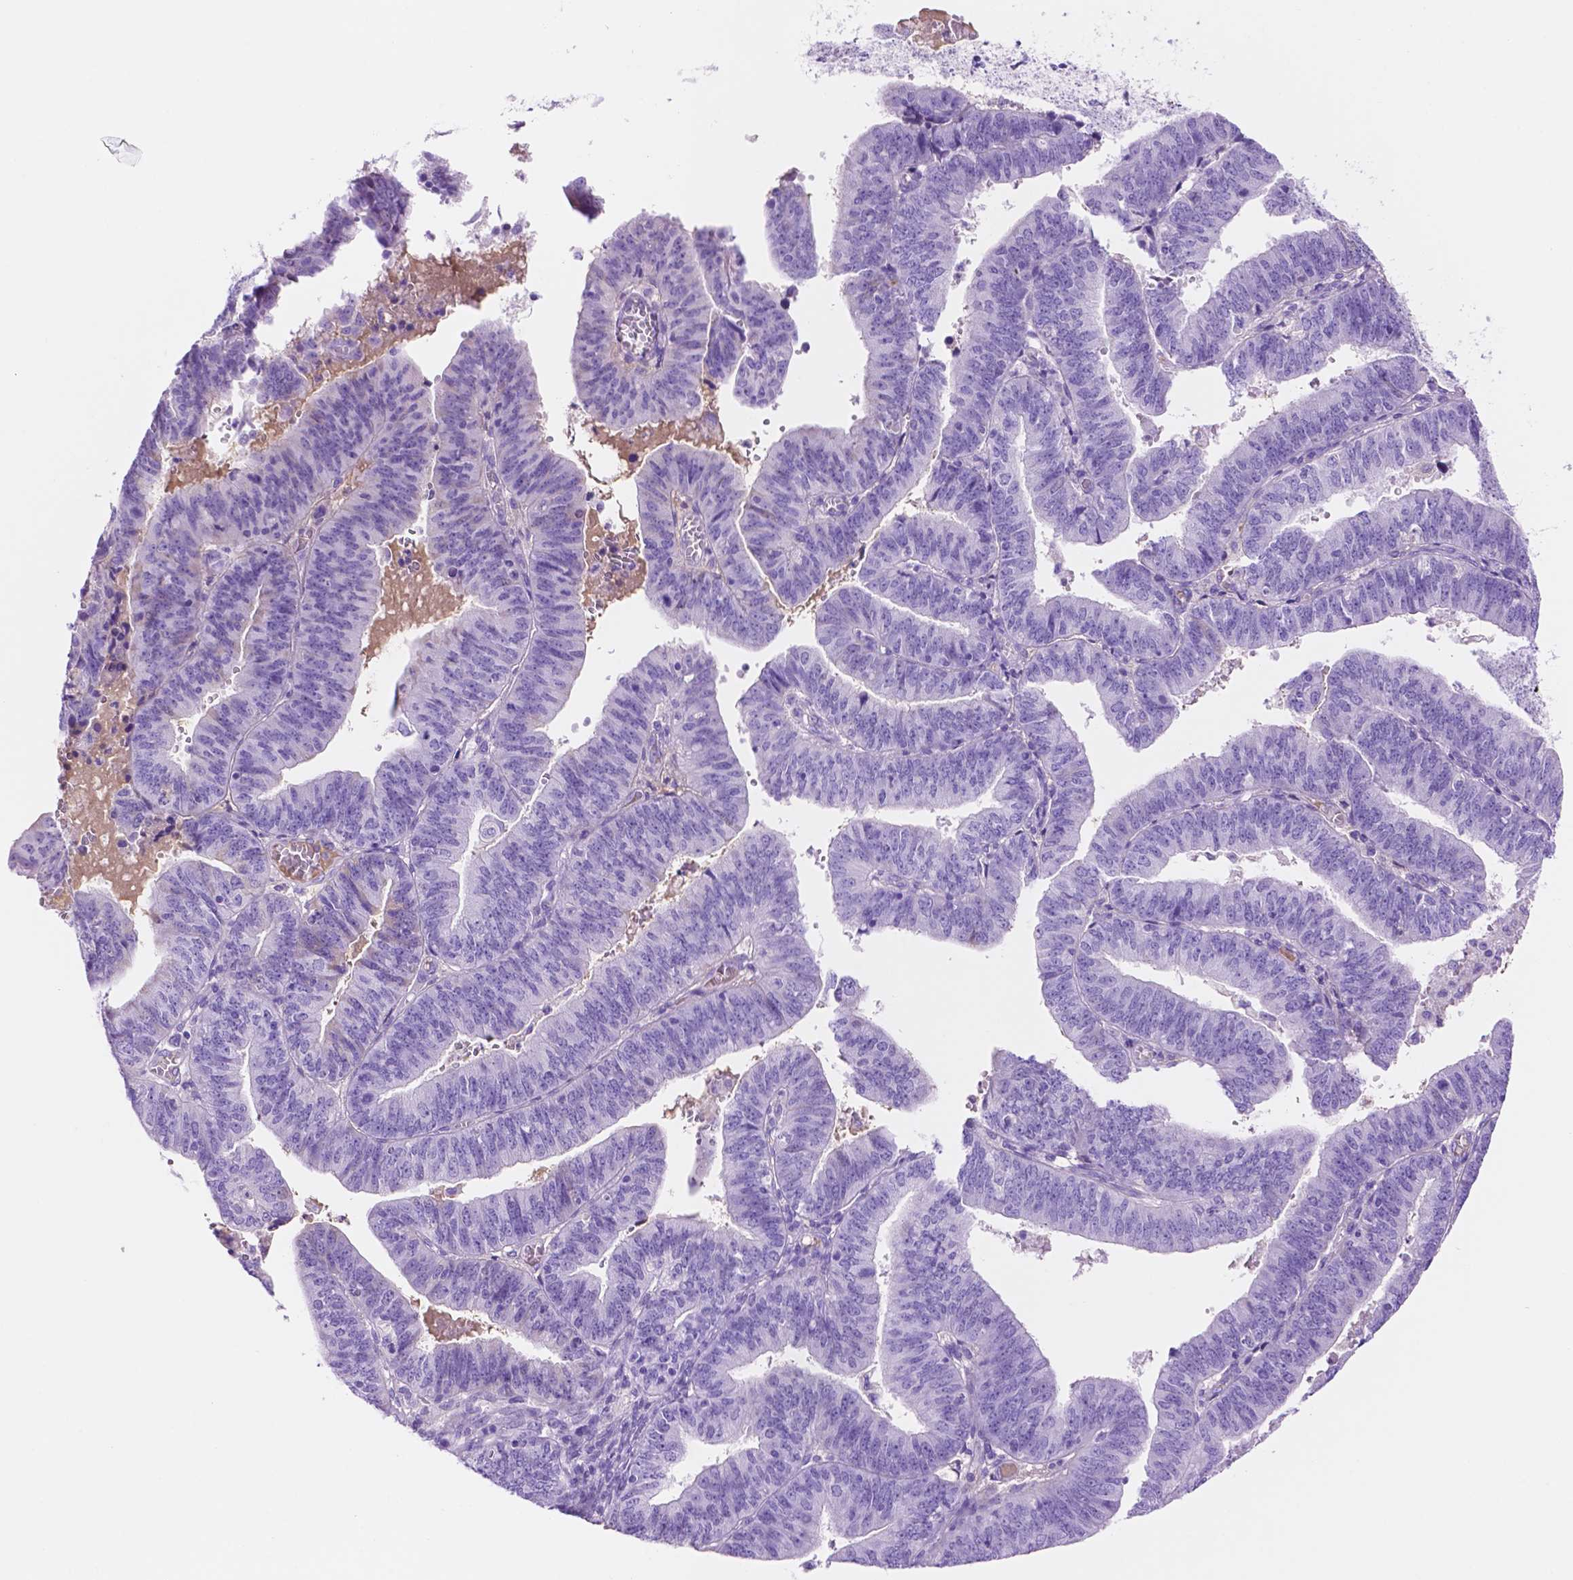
{"staining": {"intensity": "negative", "quantity": "none", "location": "none"}, "tissue": "endometrial cancer", "cell_type": "Tumor cells", "image_type": "cancer", "snomed": [{"axis": "morphology", "description": "Adenocarcinoma, NOS"}, {"axis": "topography", "description": "Endometrium"}], "caption": "DAB (3,3'-diaminobenzidine) immunohistochemical staining of endometrial cancer (adenocarcinoma) exhibits no significant staining in tumor cells. (DAB (3,3'-diaminobenzidine) immunohistochemistry (IHC) with hematoxylin counter stain).", "gene": "FOXB2", "patient": {"sex": "female", "age": 82}}